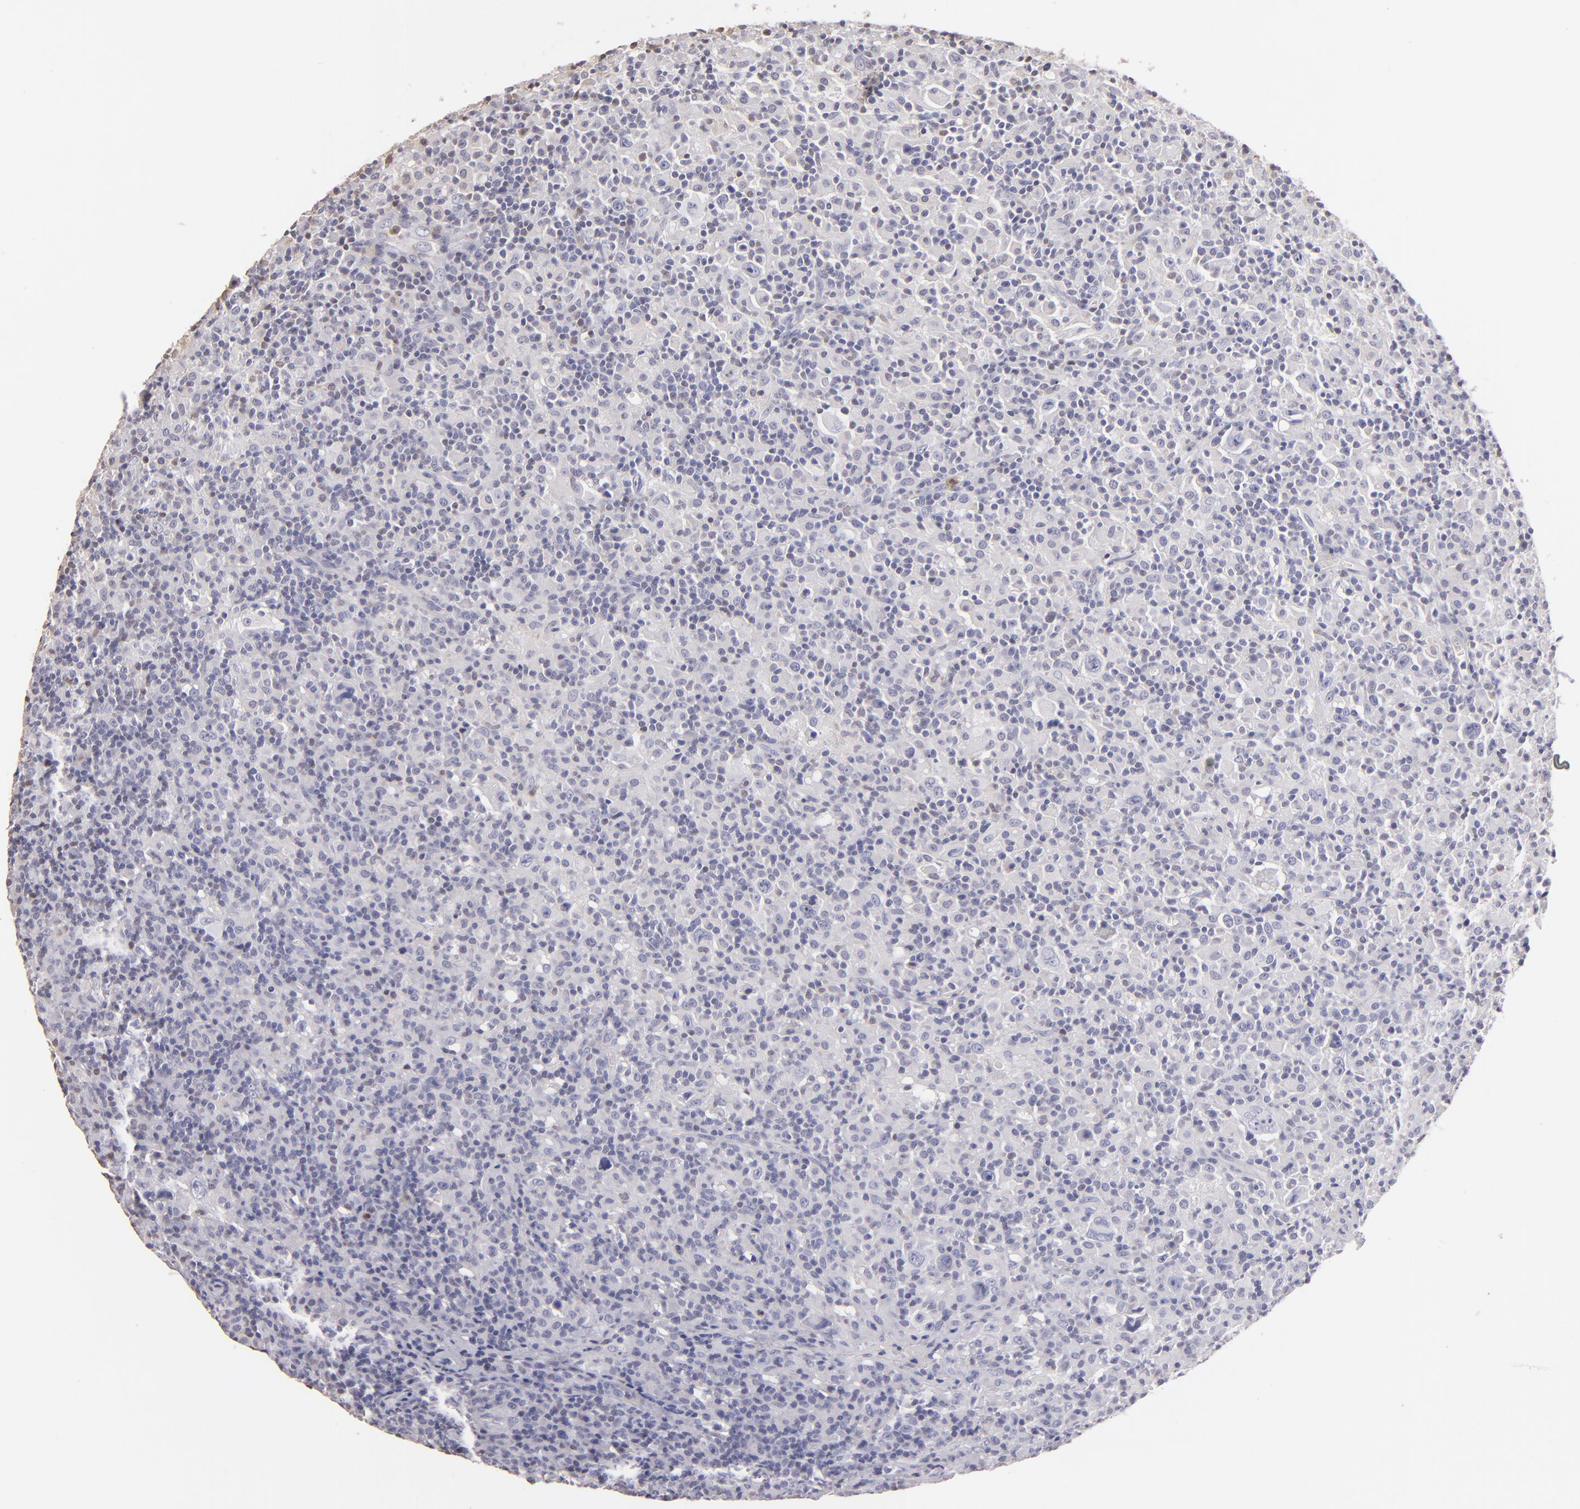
{"staining": {"intensity": "negative", "quantity": "none", "location": "none"}, "tissue": "lymphoma", "cell_type": "Tumor cells", "image_type": "cancer", "snomed": [{"axis": "morphology", "description": "Hodgkin's disease, NOS"}, {"axis": "topography", "description": "Lymph node"}], "caption": "Human Hodgkin's disease stained for a protein using immunohistochemistry (IHC) reveals no expression in tumor cells.", "gene": "S100A2", "patient": {"sex": "male", "age": 46}}